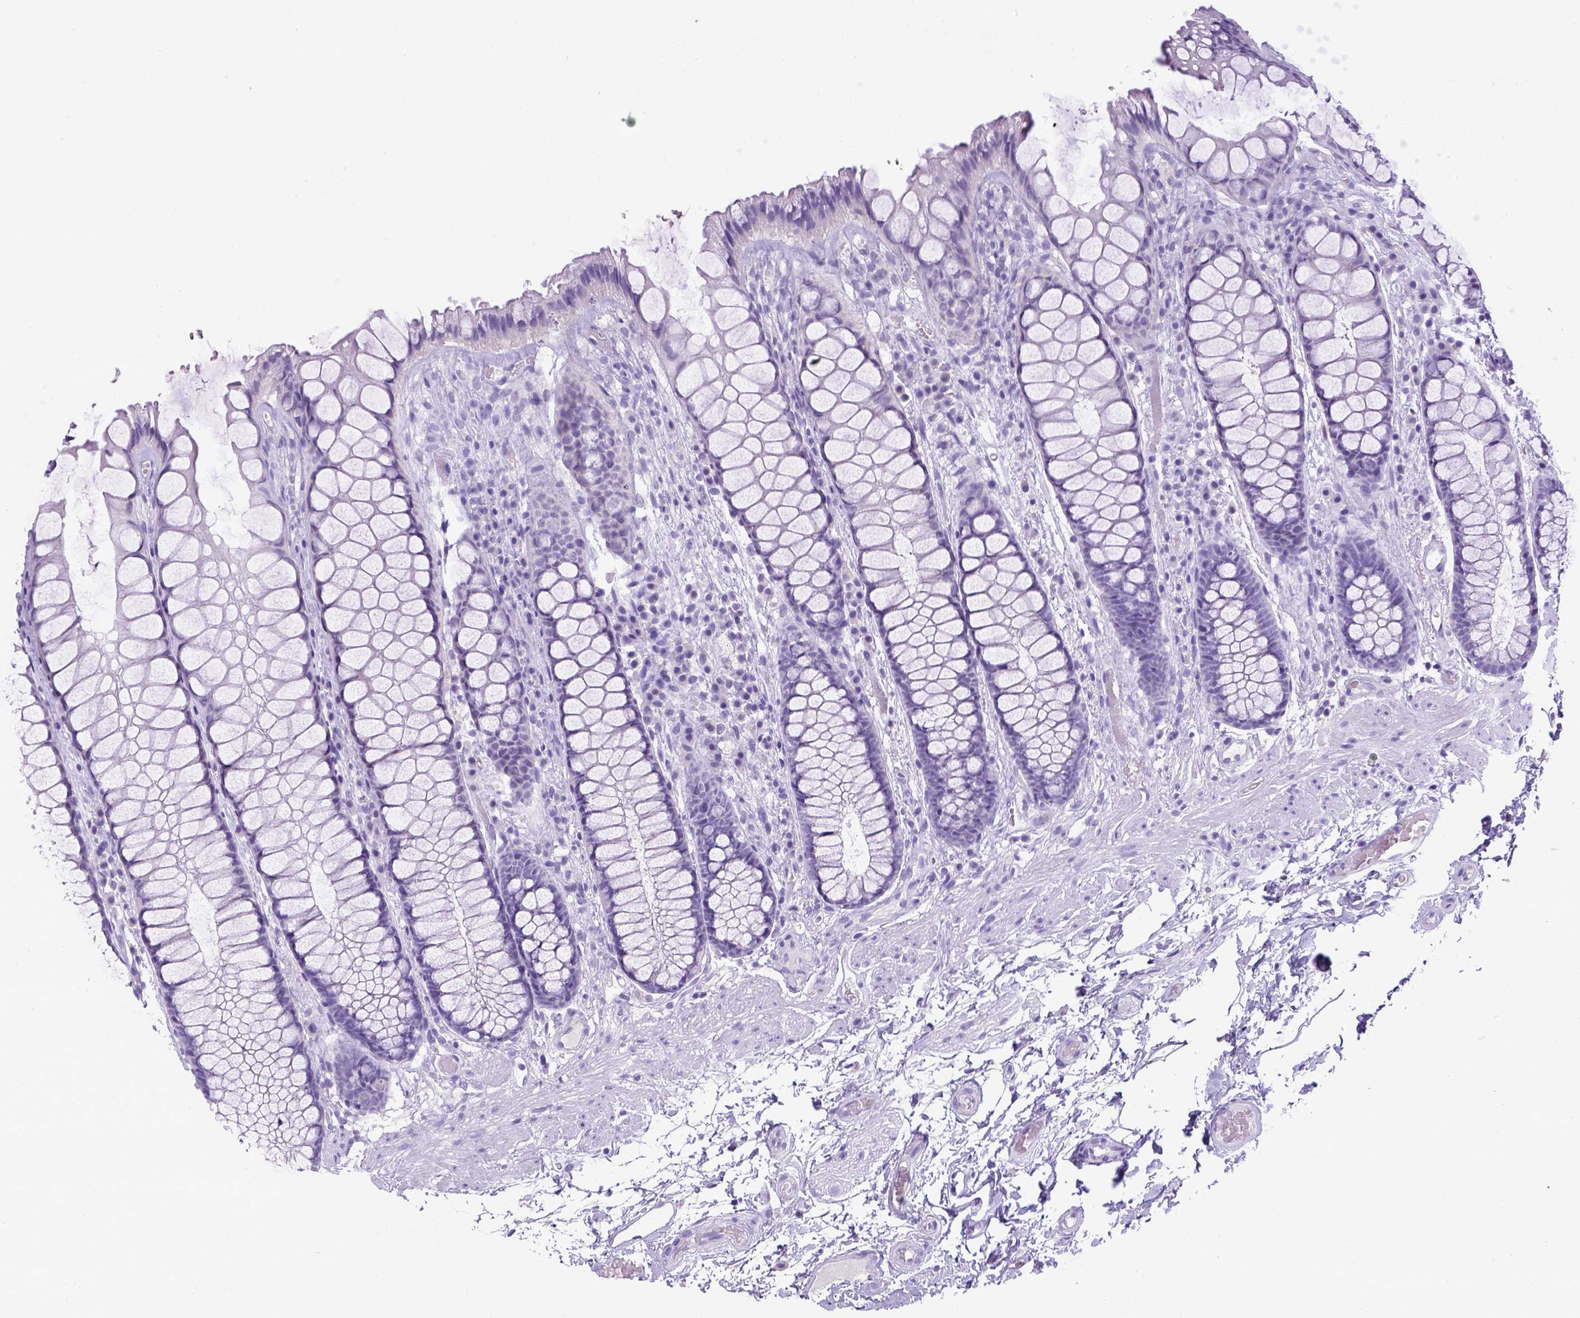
{"staining": {"intensity": "negative", "quantity": "none", "location": "none"}, "tissue": "rectum", "cell_type": "Glandular cells", "image_type": "normal", "snomed": [{"axis": "morphology", "description": "Normal tissue, NOS"}, {"axis": "topography", "description": "Rectum"}], "caption": "This is a image of immunohistochemistry (IHC) staining of benign rectum, which shows no expression in glandular cells. The staining is performed using DAB brown chromogen with nuclei counter-stained in using hematoxylin.", "gene": "ESR1", "patient": {"sex": "female", "age": 62}}